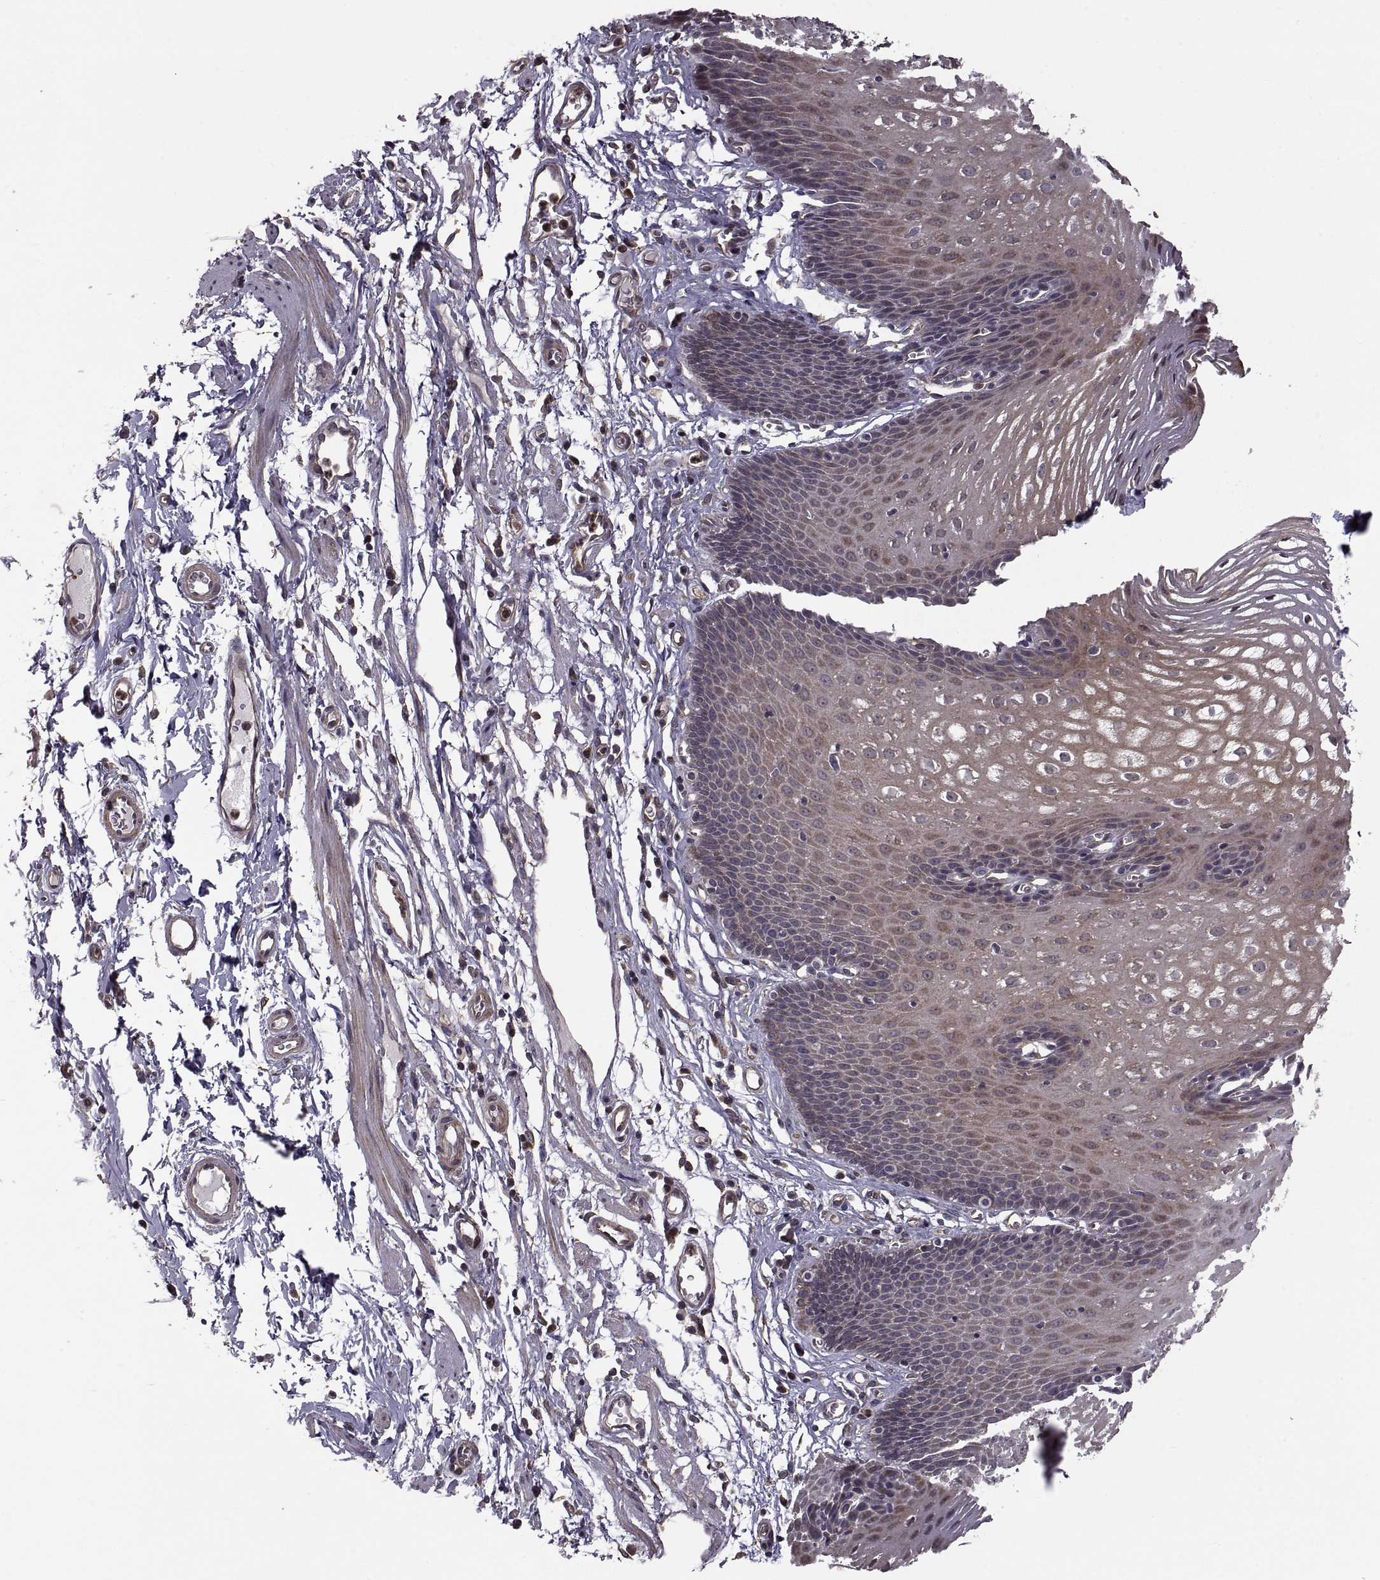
{"staining": {"intensity": "moderate", "quantity": "25%-75%", "location": "cytoplasmic/membranous"}, "tissue": "esophagus", "cell_type": "Squamous epithelial cells", "image_type": "normal", "snomed": [{"axis": "morphology", "description": "Normal tissue, NOS"}, {"axis": "topography", "description": "Esophagus"}], "caption": "DAB immunohistochemical staining of unremarkable esophagus demonstrates moderate cytoplasmic/membranous protein positivity in approximately 25%-75% of squamous epithelial cells.", "gene": "PMM2", "patient": {"sex": "male", "age": 72}}